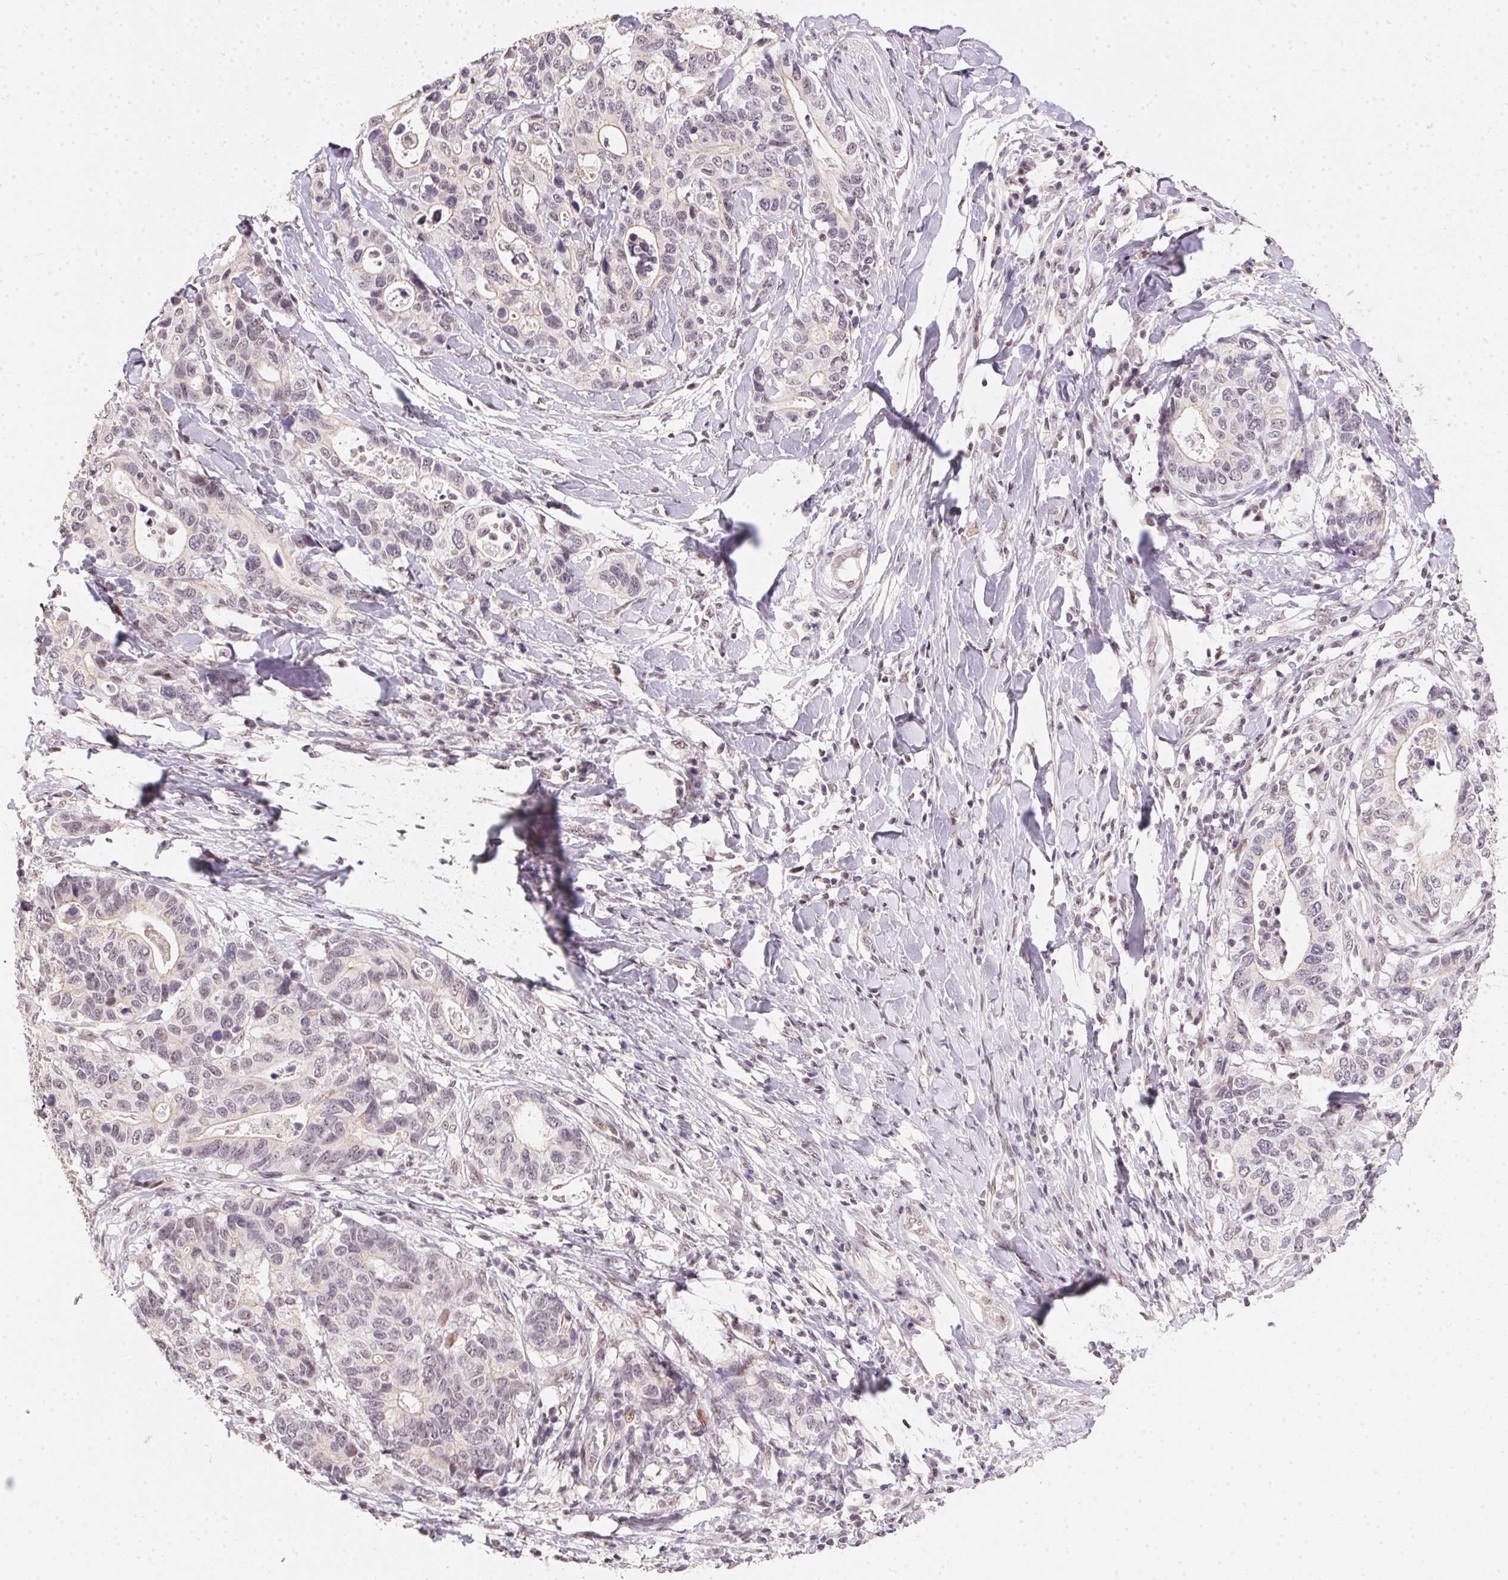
{"staining": {"intensity": "negative", "quantity": "none", "location": "none"}, "tissue": "stomach cancer", "cell_type": "Tumor cells", "image_type": "cancer", "snomed": [{"axis": "morphology", "description": "Adenocarcinoma, NOS"}, {"axis": "topography", "description": "Stomach, upper"}], "caption": "This image is of stomach cancer stained with immunohistochemistry (IHC) to label a protein in brown with the nuclei are counter-stained blue. There is no expression in tumor cells.", "gene": "KDM4D", "patient": {"sex": "female", "age": 67}}